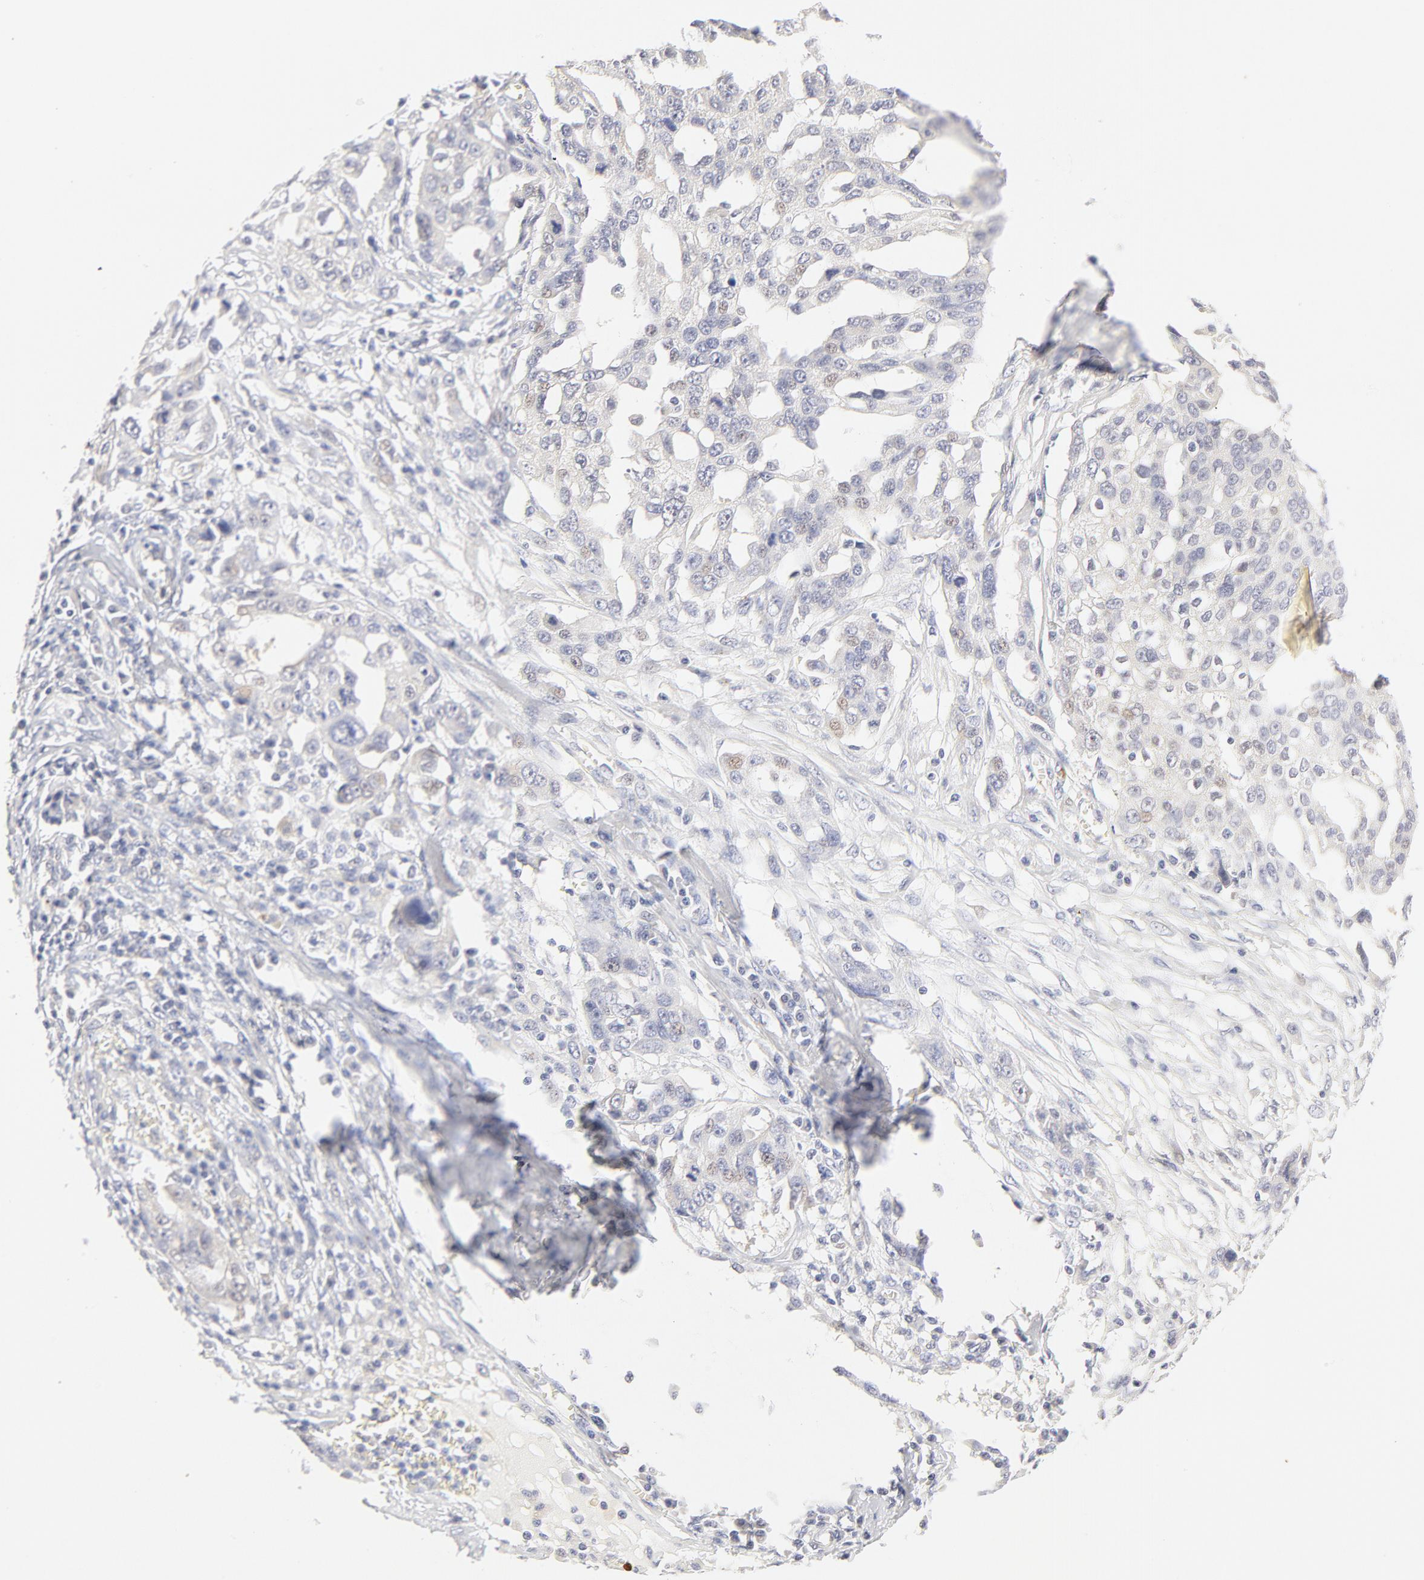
{"staining": {"intensity": "negative", "quantity": "none", "location": "none"}, "tissue": "ovarian cancer", "cell_type": "Tumor cells", "image_type": "cancer", "snomed": [{"axis": "morphology", "description": "Carcinoma, endometroid"}, {"axis": "topography", "description": "Ovary"}], "caption": "Endometroid carcinoma (ovarian) was stained to show a protein in brown. There is no significant positivity in tumor cells.", "gene": "NKX2-2", "patient": {"sex": "female", "age": 75}}